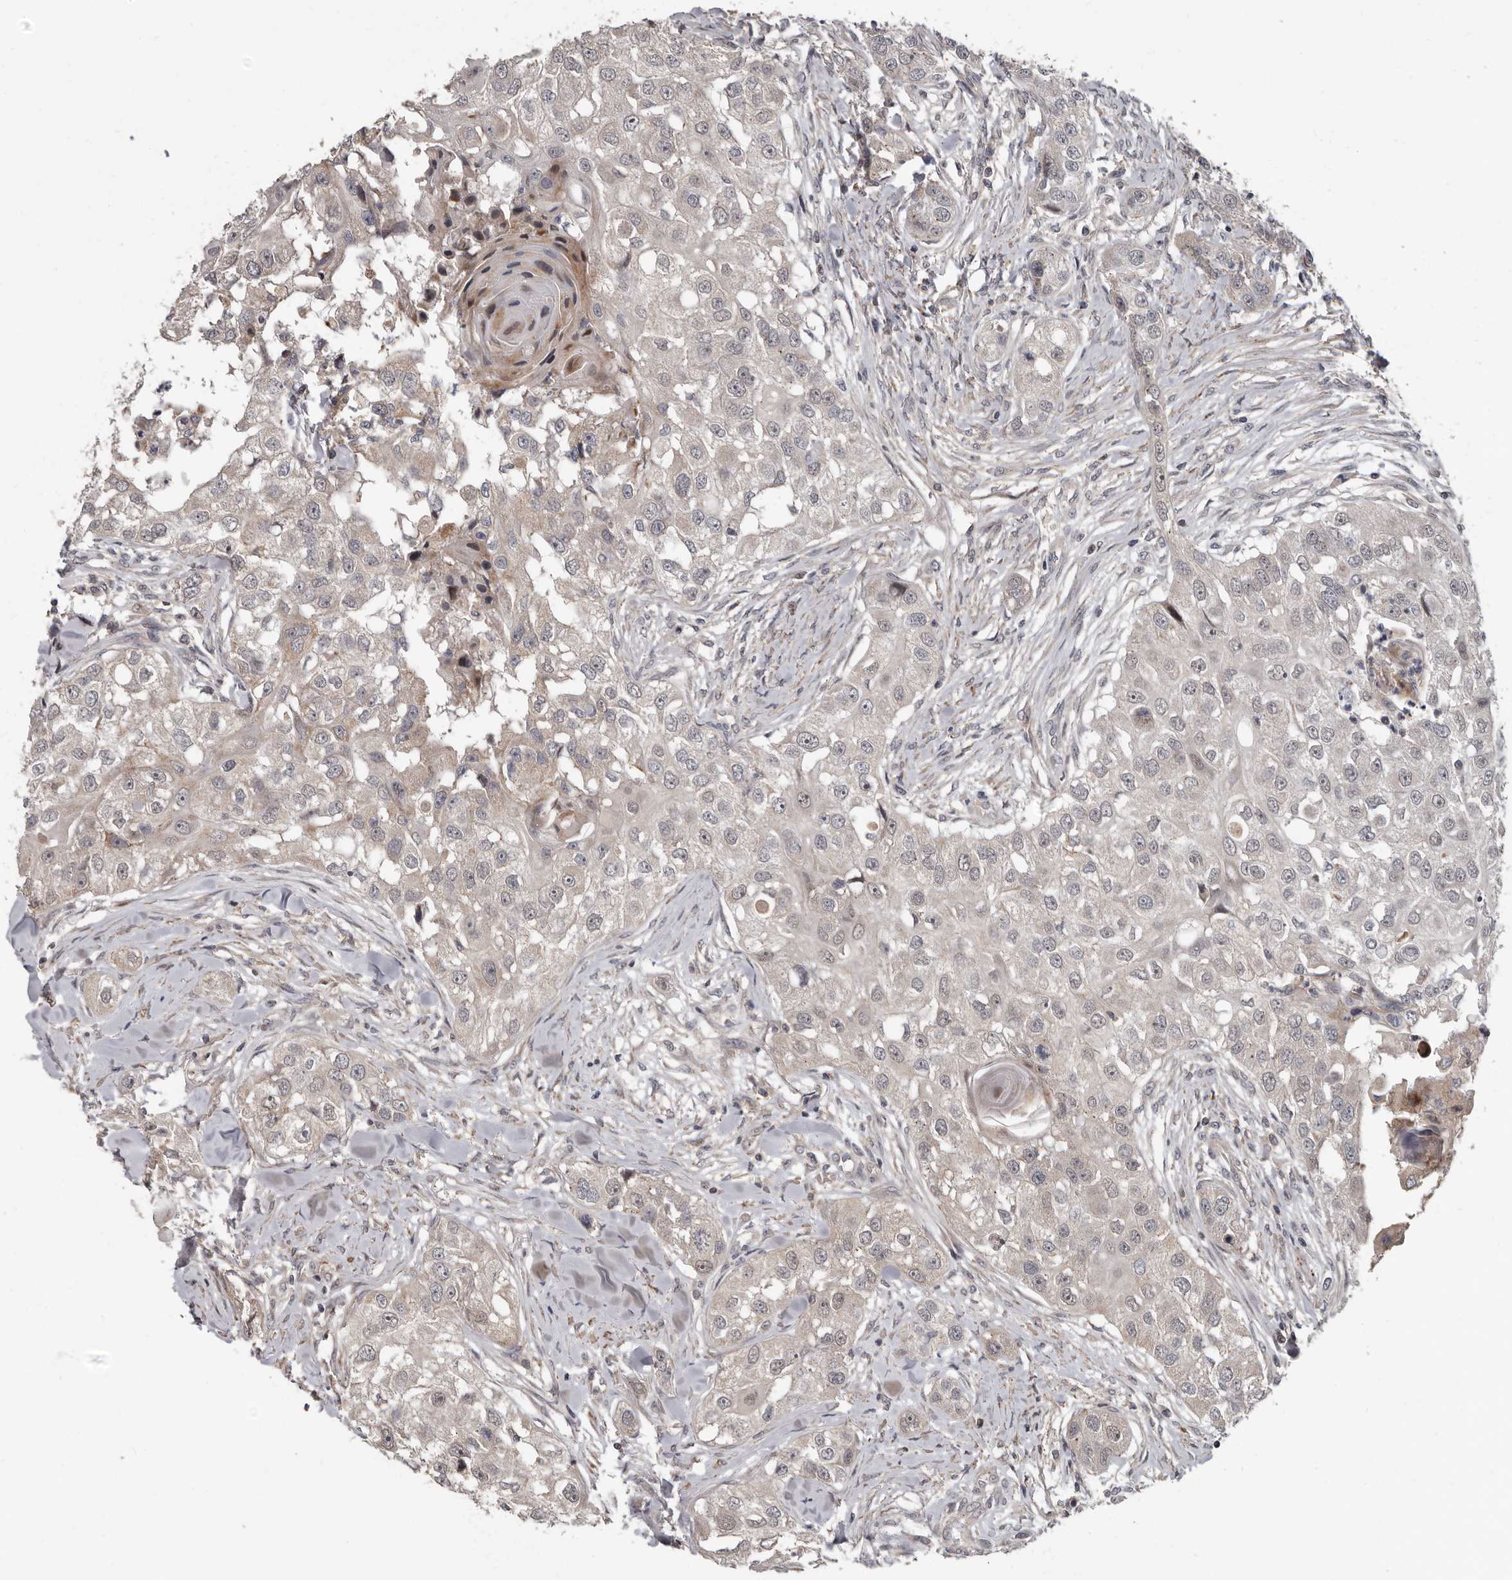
{"staining": {"intensity": "negative", "quantity": "none", "location": "none"}, "tissue": "head and neck cancer", "cell_type": "Tumor cells", "image_type": "cancer", "snomed": [{"axis": "morphology", "description": "Normal tissue, NOS"}, {"axis": "morphology", "description": "Squamous cell carcinoma, NOS"}, {"axis": "topography", "description": "Skeletal muscle"}, {"axis": "topography", "description": "Head-Neck"}], "caption": "Protein analysis of head and neck squamous cell carcinoma demonstrates no significant staining in tumor cells.", "gene": "FGFR4", "patient": {"sex": "male", "age": 51}}